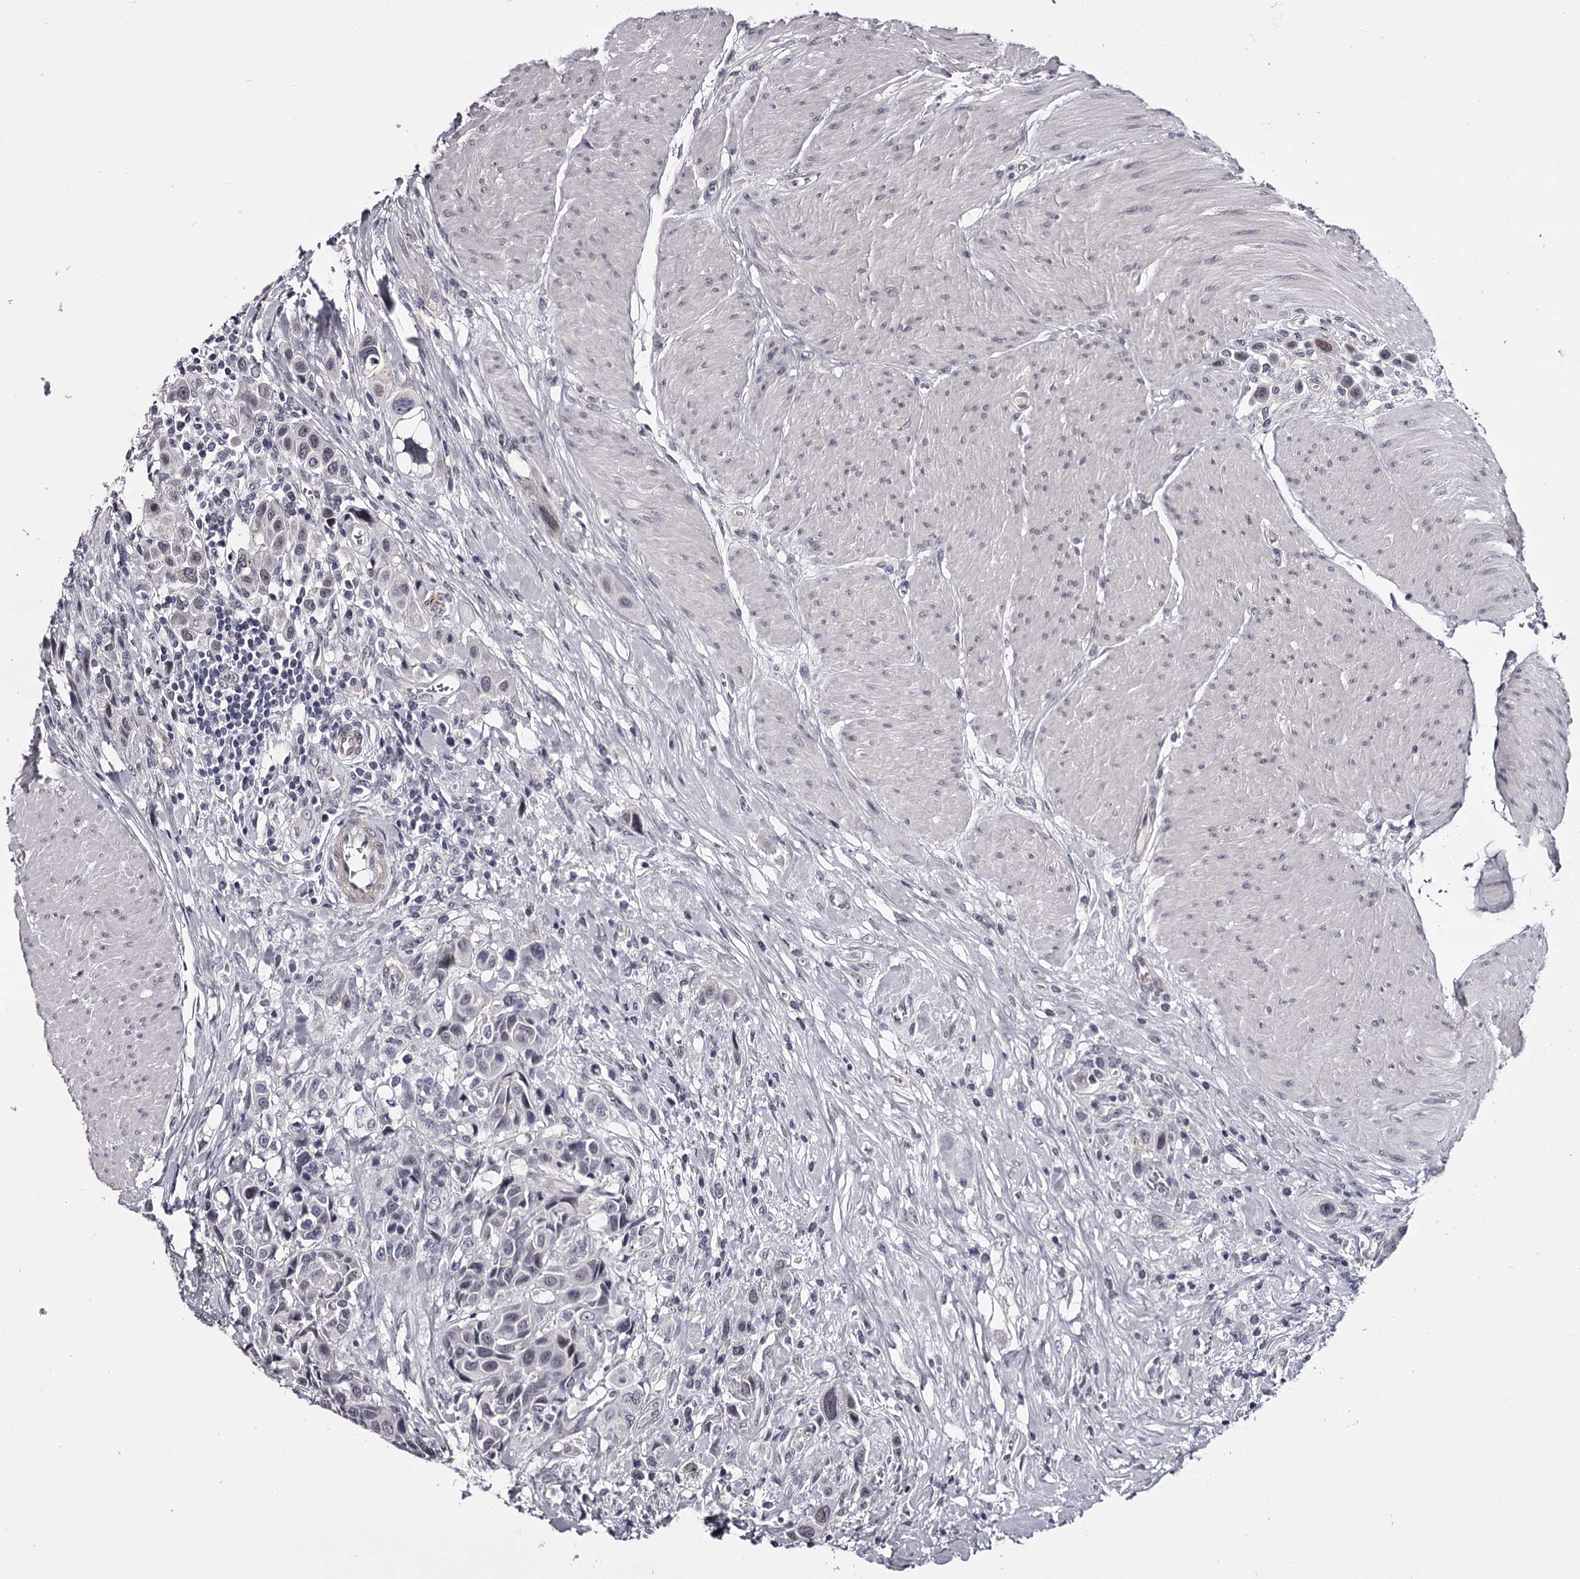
{"staining": {"intensity": "negative", "quantity": "none", "location": "none"}, "tissue": "urothelial cancer", "cell_type": "Tumor cells", "image_type": "cancer", "snomed": [{"axis": "morphology", "description": "Urothelial carcinoma, High grade"}, {"axis": "topography", "description": "Urinary bladder"}], "caption": "Immunohistochemistry (IHC) of human urothelial cancer shows no staining in tumor cells.", "gene": "OVOL2", "patient": {"sex": "male", "age": 50}}